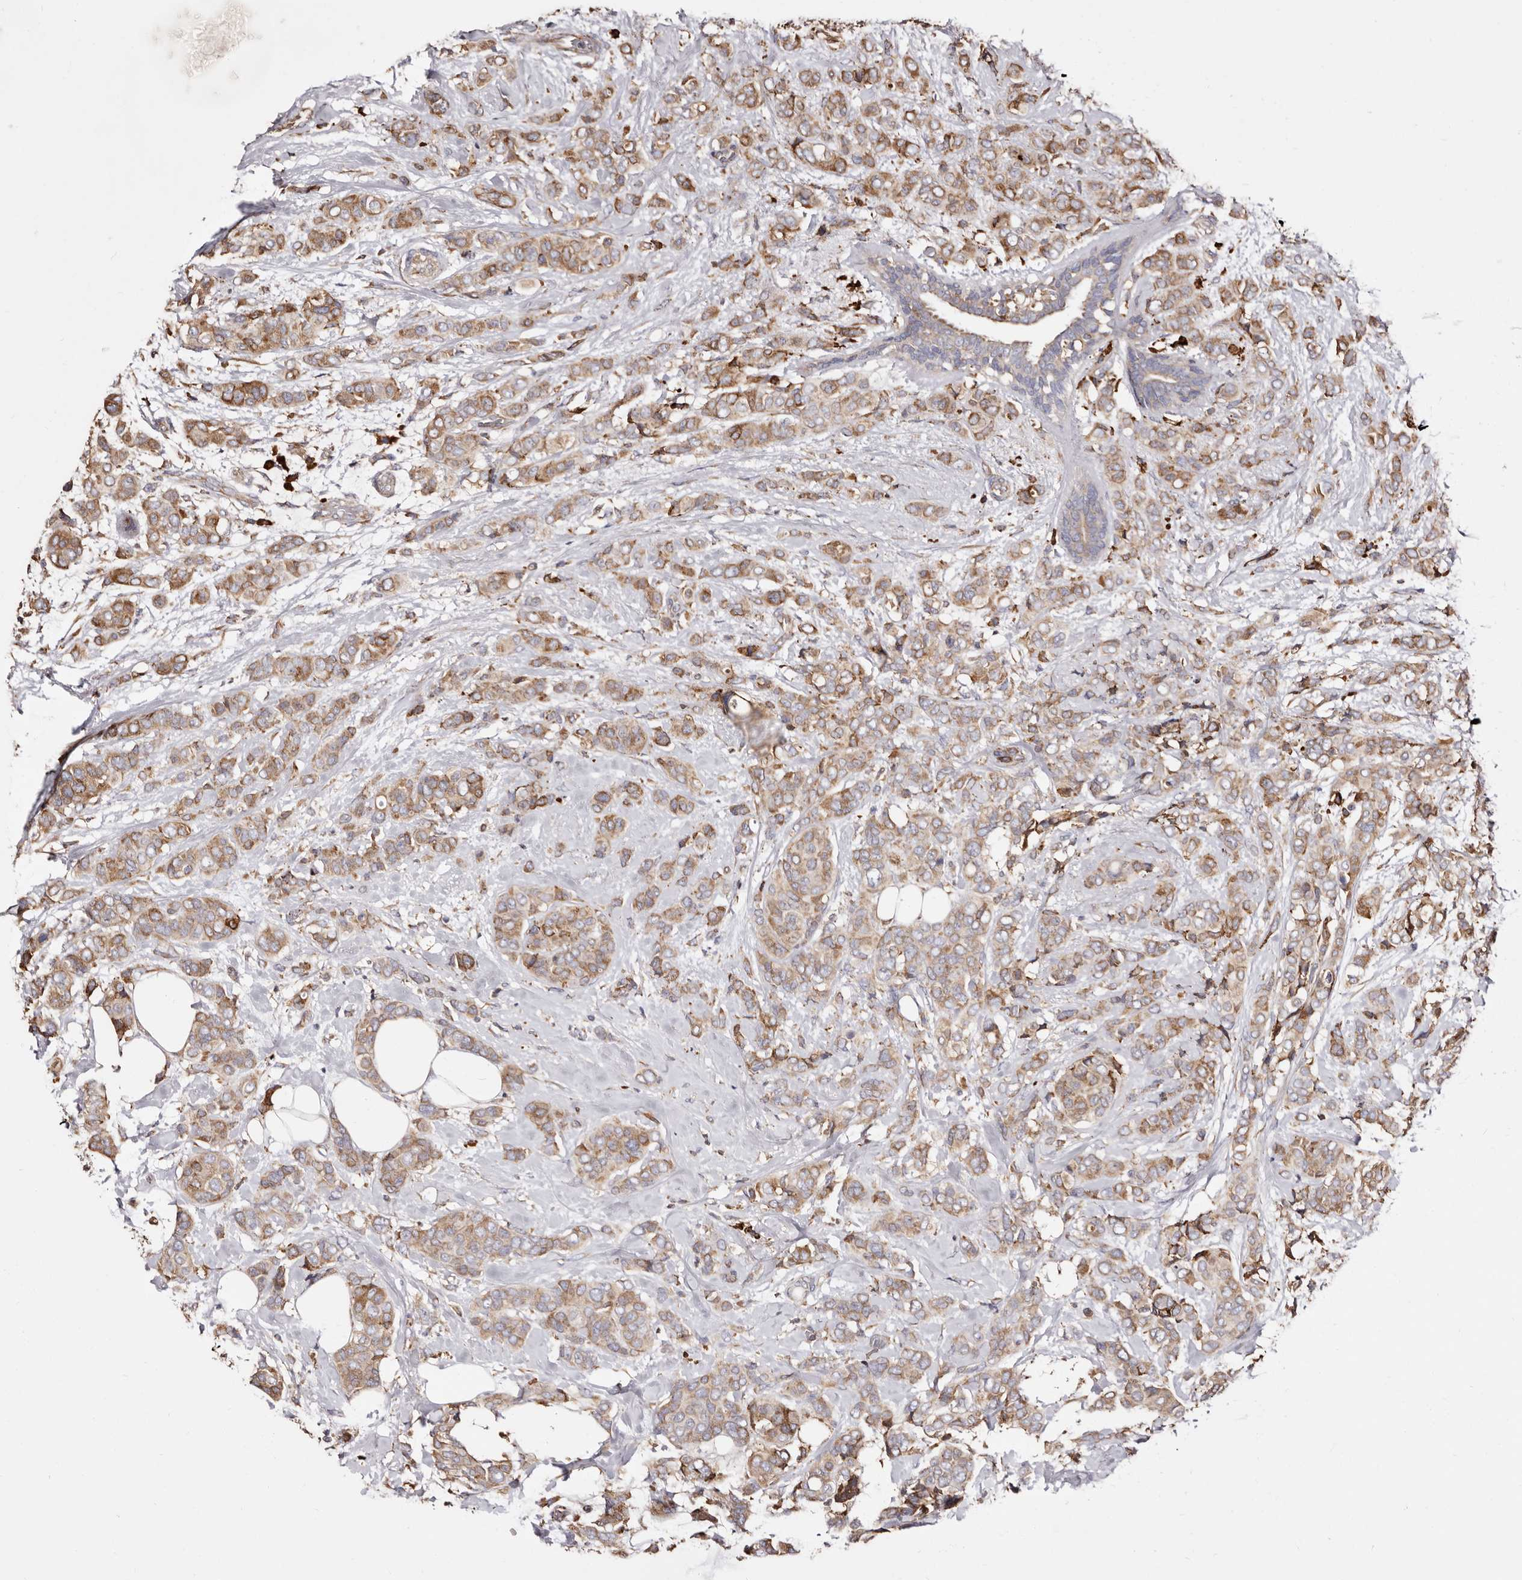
{"staining": {"intensity": "moderate", "quantity": ">75%", "location": "cytoplasmic/membranous"}, "tissue": "breast cancer", "cell_type": "Tumor cells", "image_type": "cancer", "snomed": [{"axis": "morphology", "description": "Lobular carcinoma"}, {"axis": "topography", "description": "Breast"}], "caption": "A brown stain shows moderate cytoplasmic/membranous expression of a protein in human lobular carcinoma (breast) tumor cells.", "gene": "ACBD6", "patient": {"sex": "female", "age": 51}}